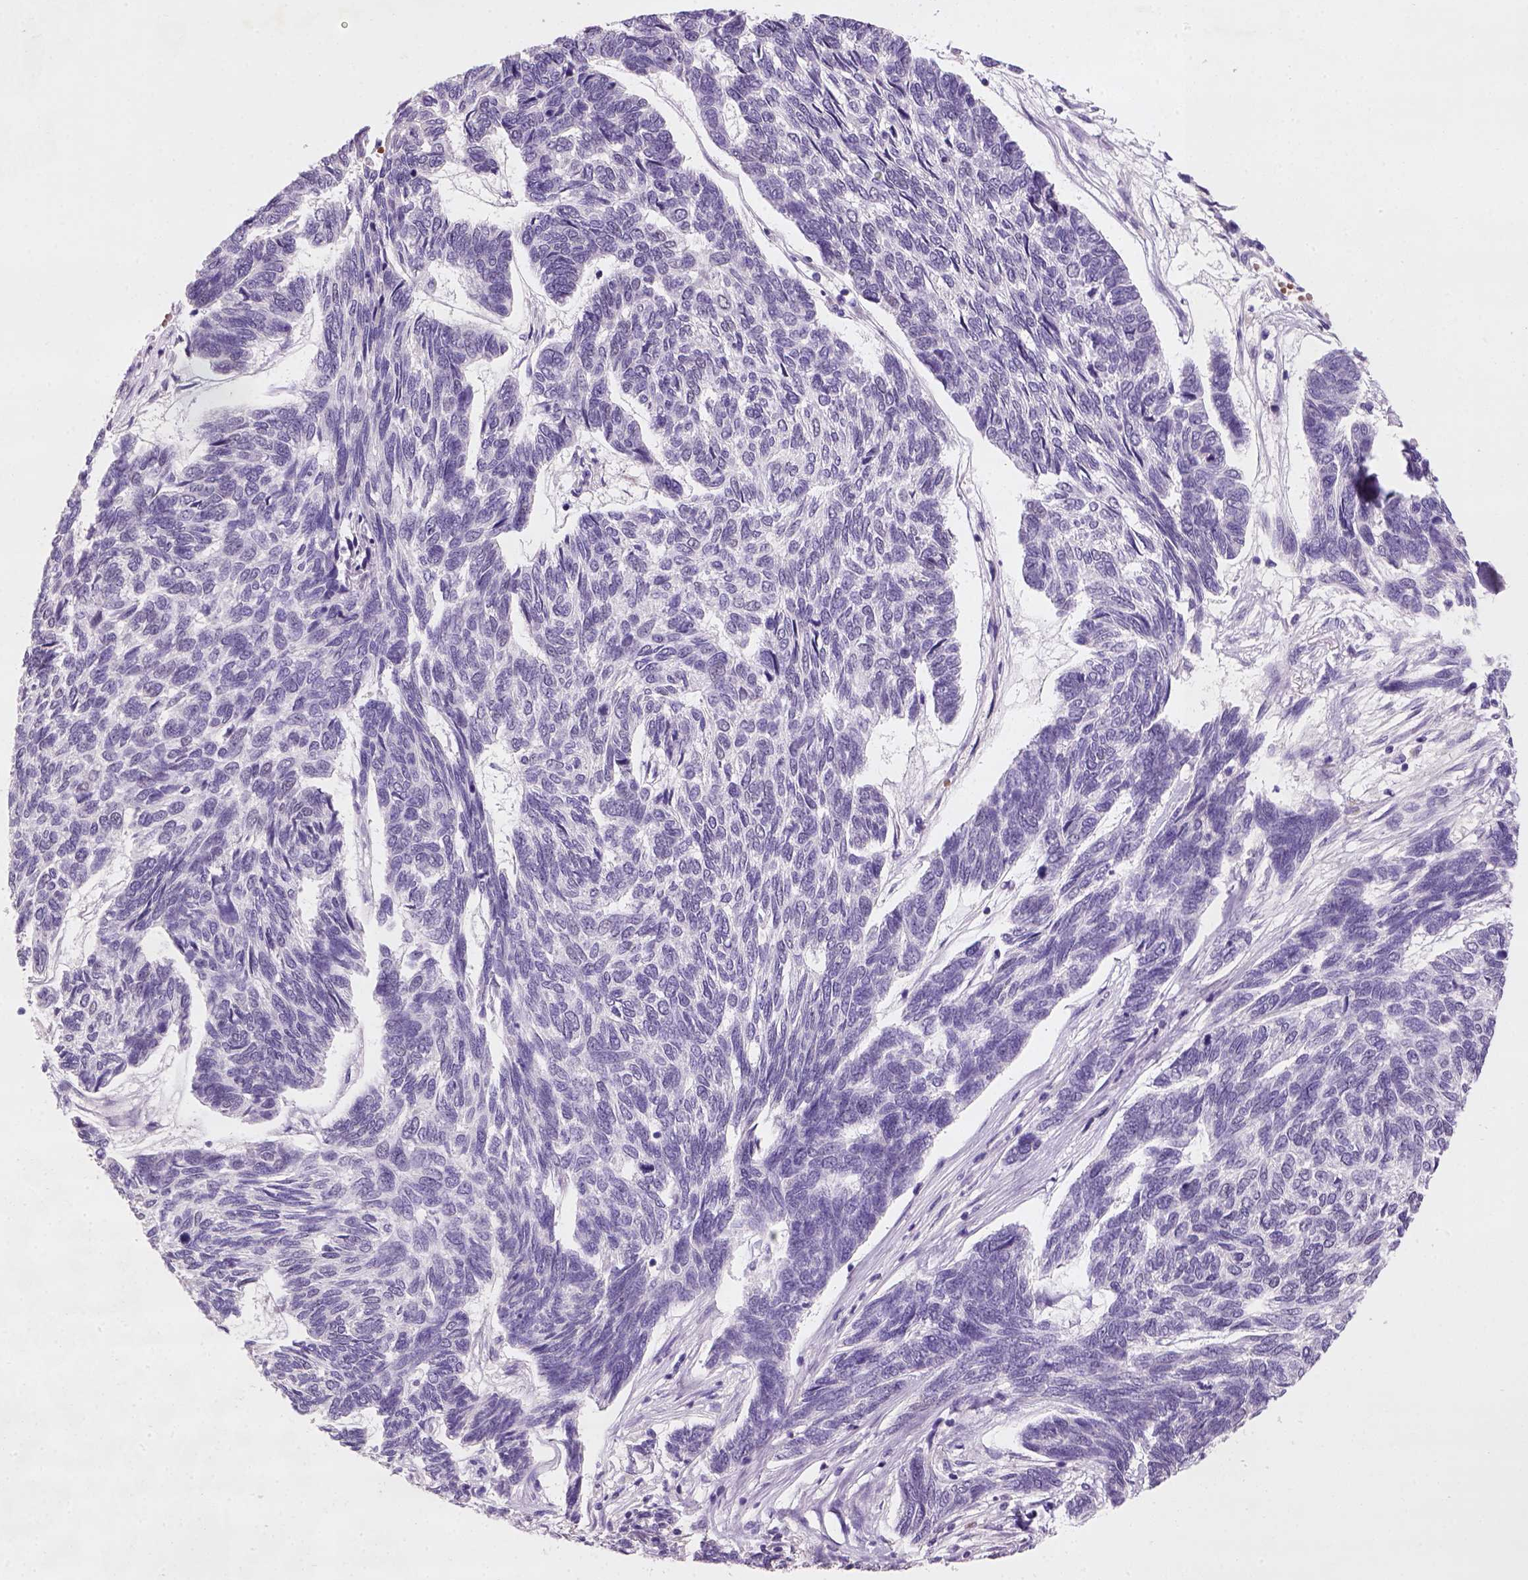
{"staining": {"intensity": "negative", "quantity": "none", "location": "none"}, "tissue": "skin cancer", "cell_type": "Tumor cells", "image_type": "cancer", "snomed": [{"axis": "morphology", "description": "Basal cell carcinoma"}, {"axis": "topography", "description": "Skin"}], "caption": "Skin cancer (basal cell carcinoma) was stained to show a protein in brown. There is no significant positivity in tumor cells.", "gene": "ZMAT4", "patient": {"sex": "female", "age": 65}}